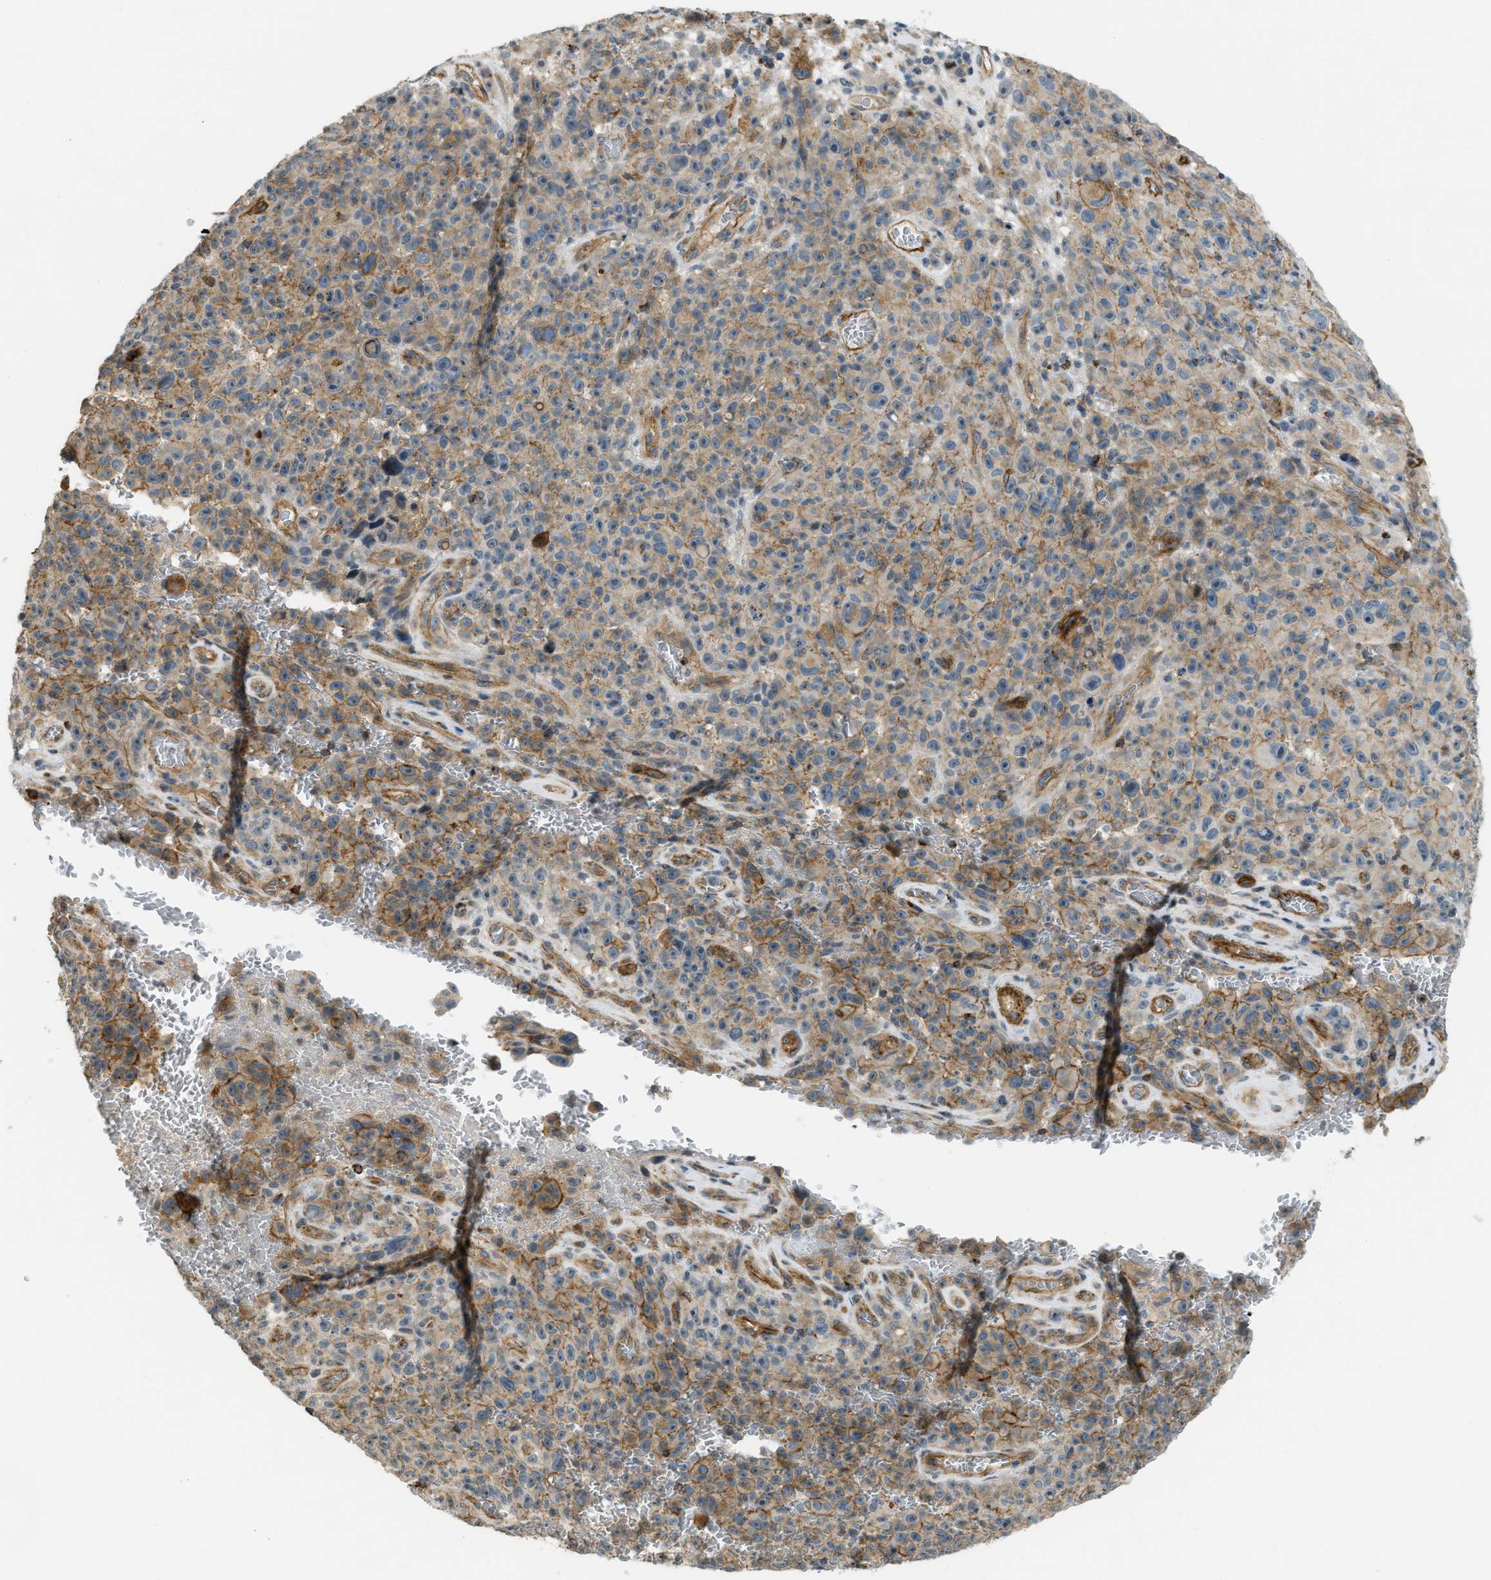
{"staining": {"intensity": "moderate", "quantity": ">75%", "location": "cytoplasmic/membranous"}, "tissue": "melanoma", "cell_type": "Tumor cells", "image_type": "cancer", "snomed": [{"axis": "morphology", "description": "Malignant melanoma, NOS"}, {"axis": "topography", "description": "Skin"}], "caption": "Immunohistochemistry (IHC) staining of malignant melanoma, which reveals medium levels of moderate cytoplasmic/membranous staining in approximately >75% of tumor cells indicating moderate cytoplasmic/membranous protein positivity. The staining was performed using DAB (3,3'-diaminobenzidine) (brown) for protein detection and nuclei were counterstained in hematoxylin (blue).", "gene": "KIAA1671", "patient": {"sex": "female", "age": 82}}